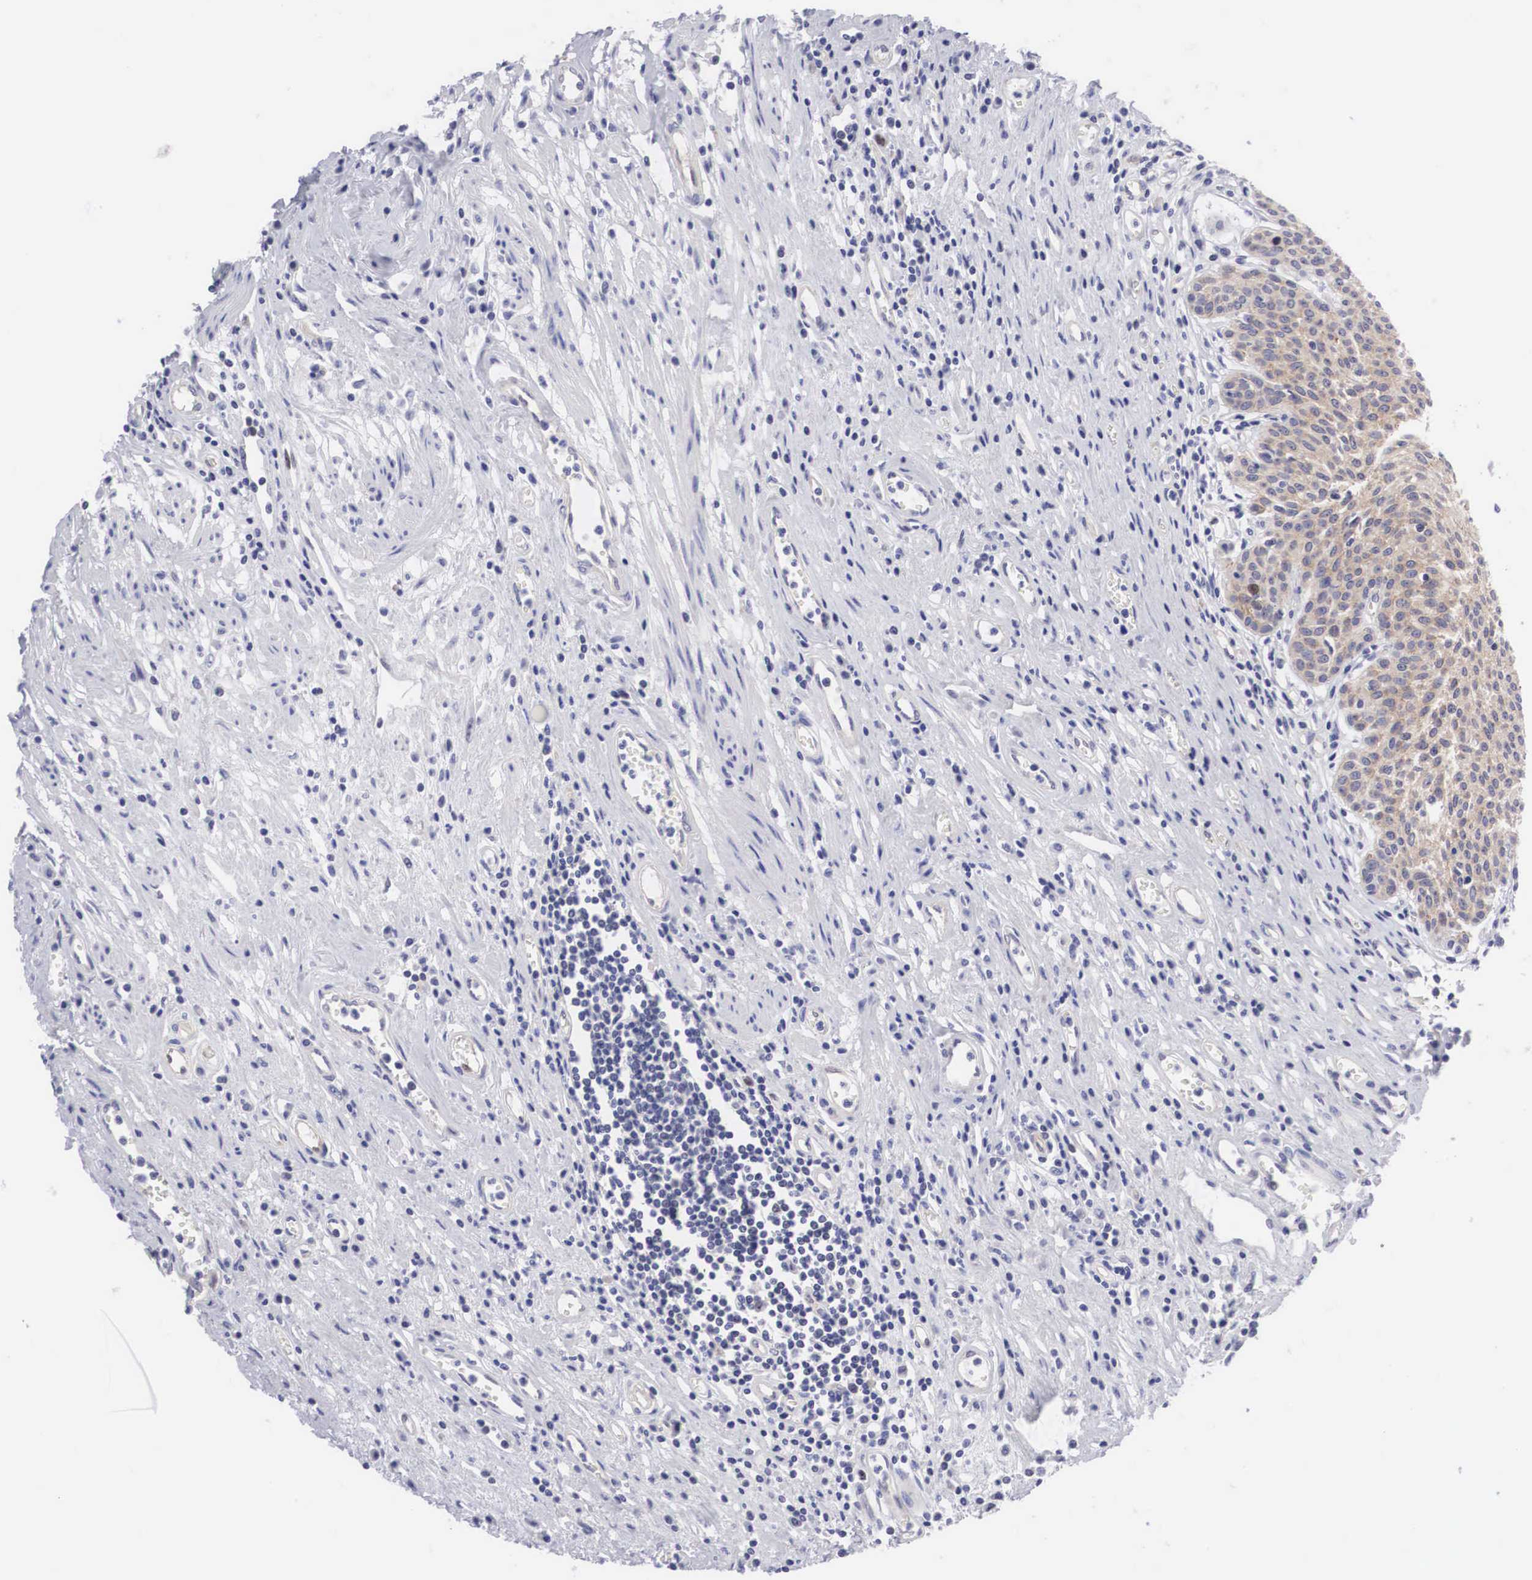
{"staining": {"intensity": "strong", "quantity": ">75%", "location": "cytoplasmic/membranous"}, "tissue": "urinary bladder", "cell_type": "Urothelial cells", "image_type": "normal", "snomed": [{"axis": "morphology", "description": "Normal tissue, NOS"}, {"axis": "topography", "description": "Urinary bladder"}], "caption": "Protein staining of normal urinary bladder exhibits strong cytoplasmic/membranous staining in approximately >75% of urothelial cells. The staining is performed using DAB (3,3'-diaminobenzidine) brown chromogen to label protein expression. The nuclei are counter-stained blue using hematoxylin.", "gene": "MAST4", "patient": {"sex": "female", "age": 39}}